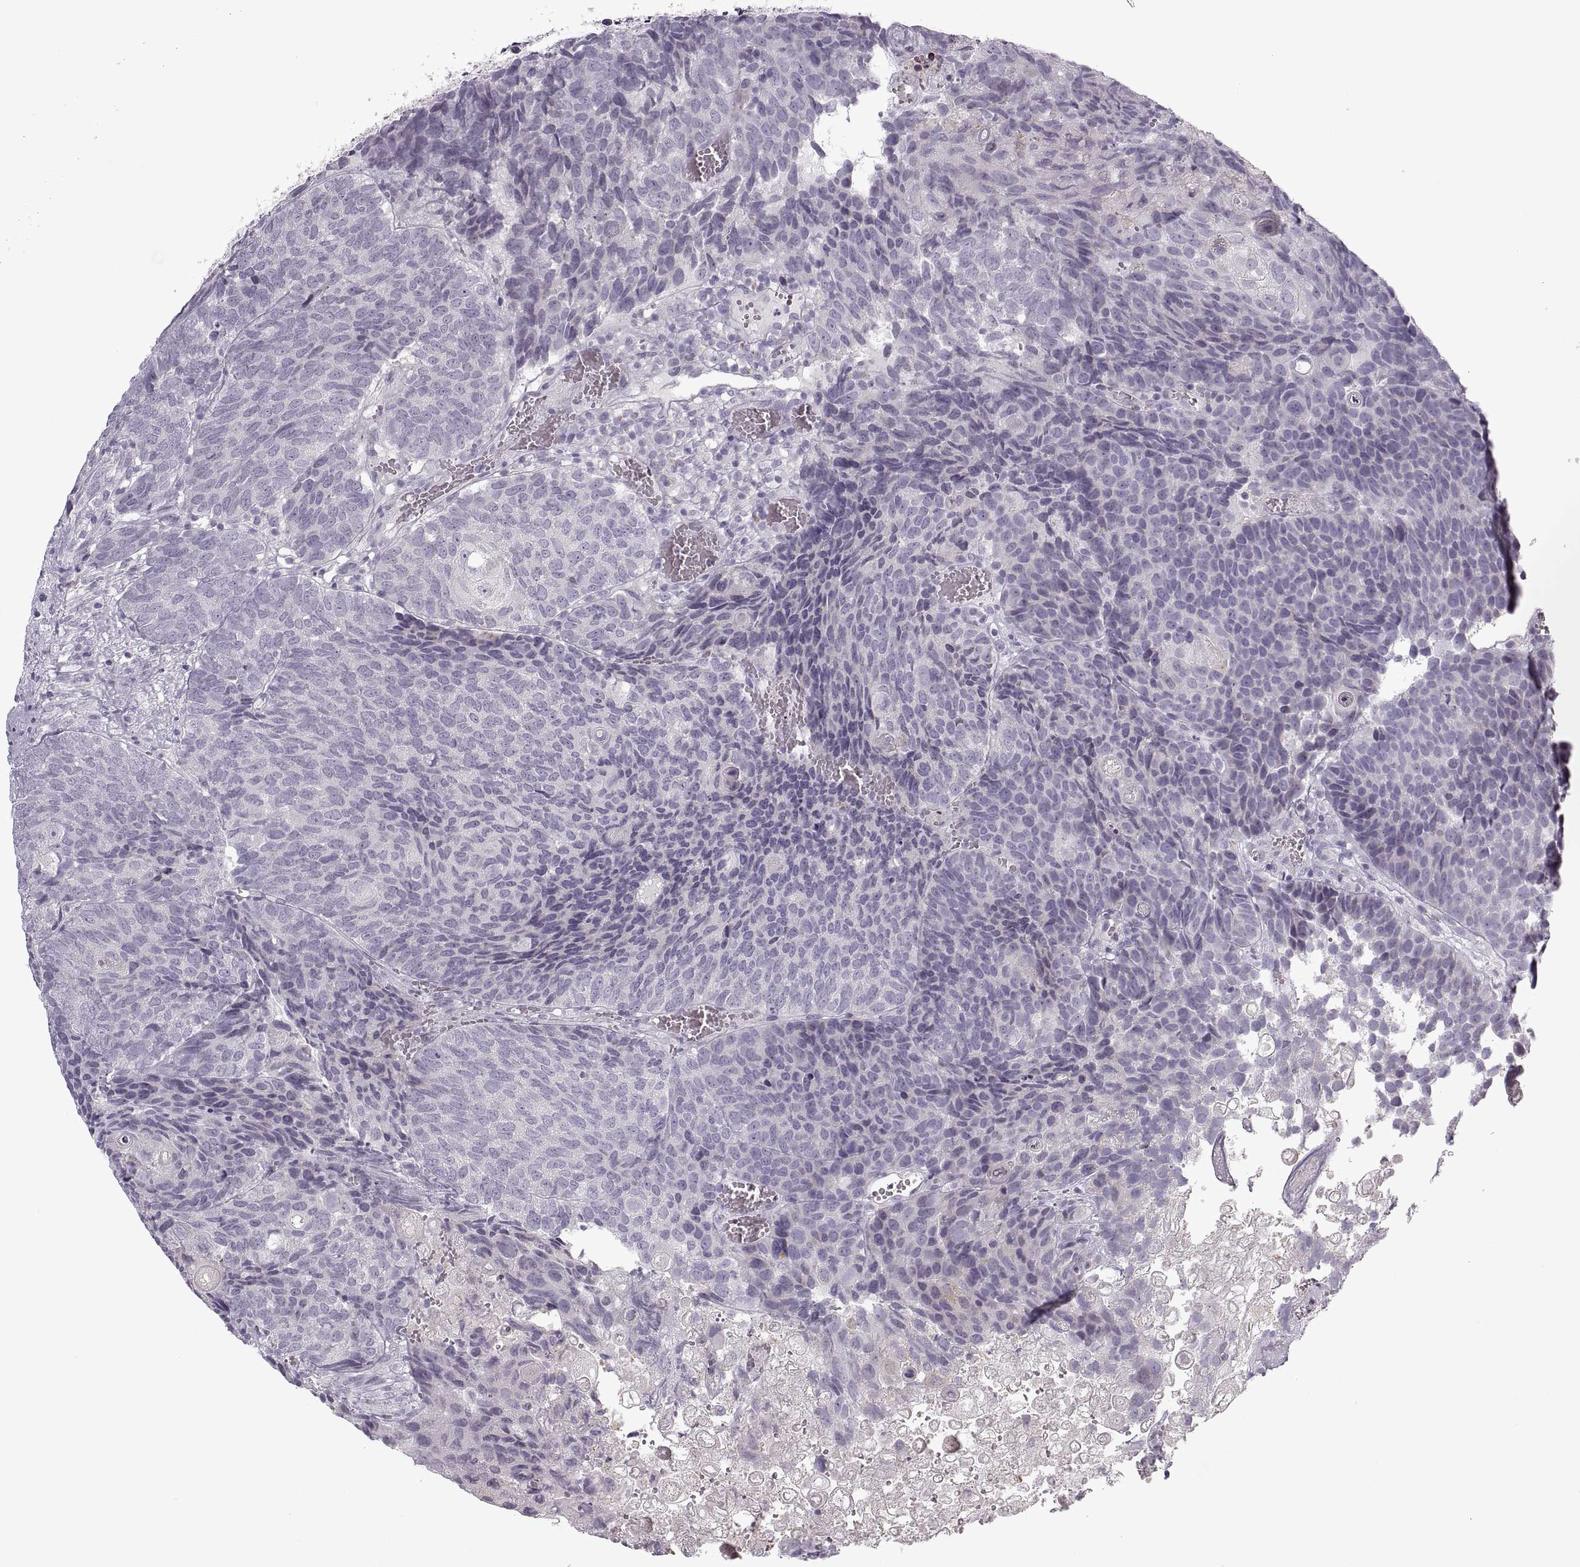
{"staining": {"intensity": "negative", "quantity": "none", "location": "none"}, "tissue": "urothelial cancer", "cell_type": "Tumor cells", "image_type": "cancer", "snomed": [{"axis": "morphology", "description": "Urothelial carcinoma, Low grade"}, {"axis": "topography", "description": "Urinary bladder"}], "caption": "This is an immunohistochemistry (IHC) histopathology image of urothelial cancer. There is no positivity in tumor cells.", "gene": "PIERCE1", "patient": {"sex": "female", "age": 62}}